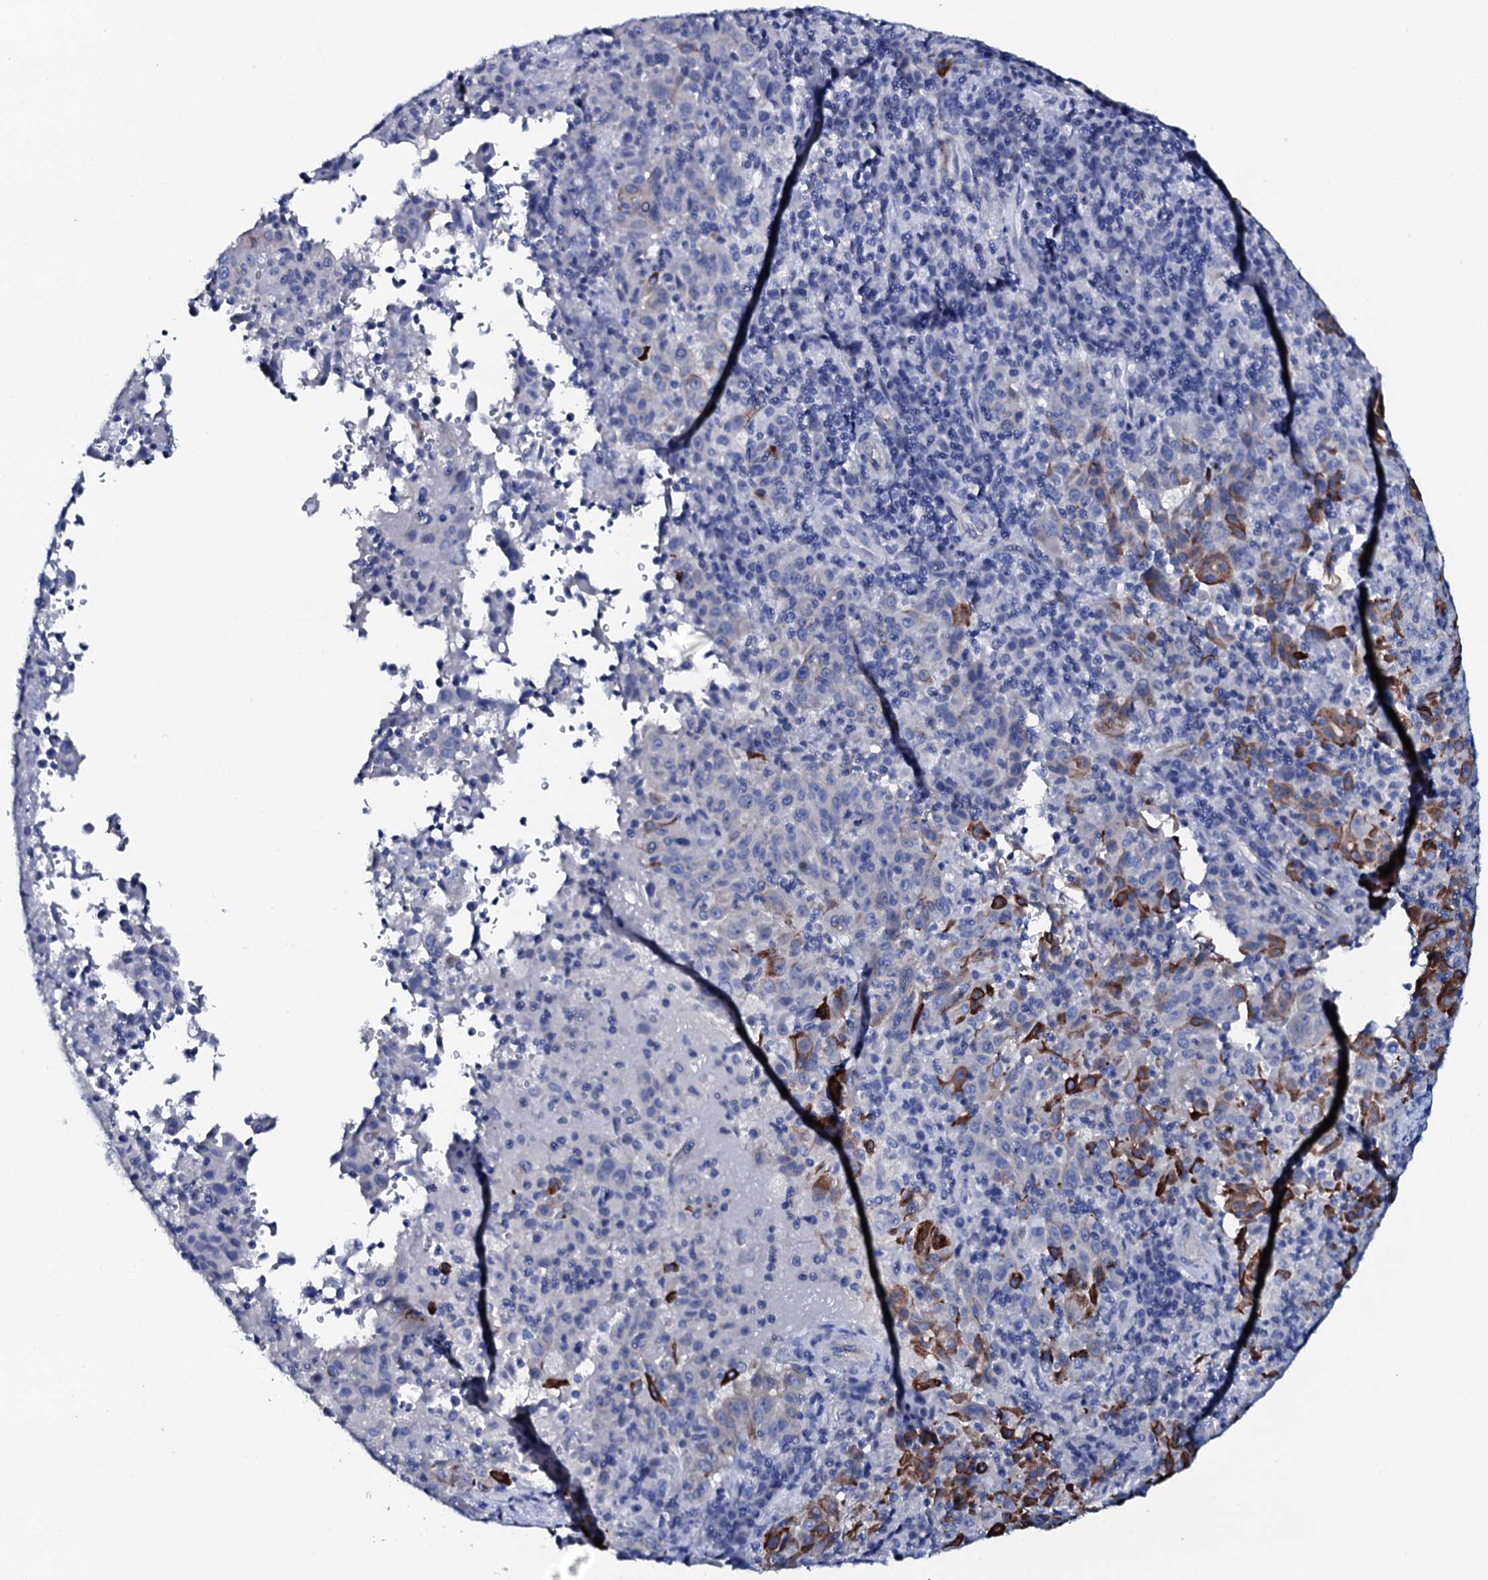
{"staining": {"intensity": "strong", "quantity": "<25%", "location": "cytoplasmic/membranous"}, "tissue": "pancreatic cancer", "cell_type": "Tumor cells", "image_type": "cancer", "snomed": [{"axis": "morphology", "description": "Adenocarcinoma, NOS"}, {"axis": "topography", "description": "Pancreas"}], "caption": "A high-resolution photomicrograph shows immunohistochemistry staining of pancreatic adenocarcinoma, which shows strong cytoplasmic/membranous staining in about <25% of tumor cells.", "gene": "GYS2", "patient": {"sex": "male", "age": 63}}